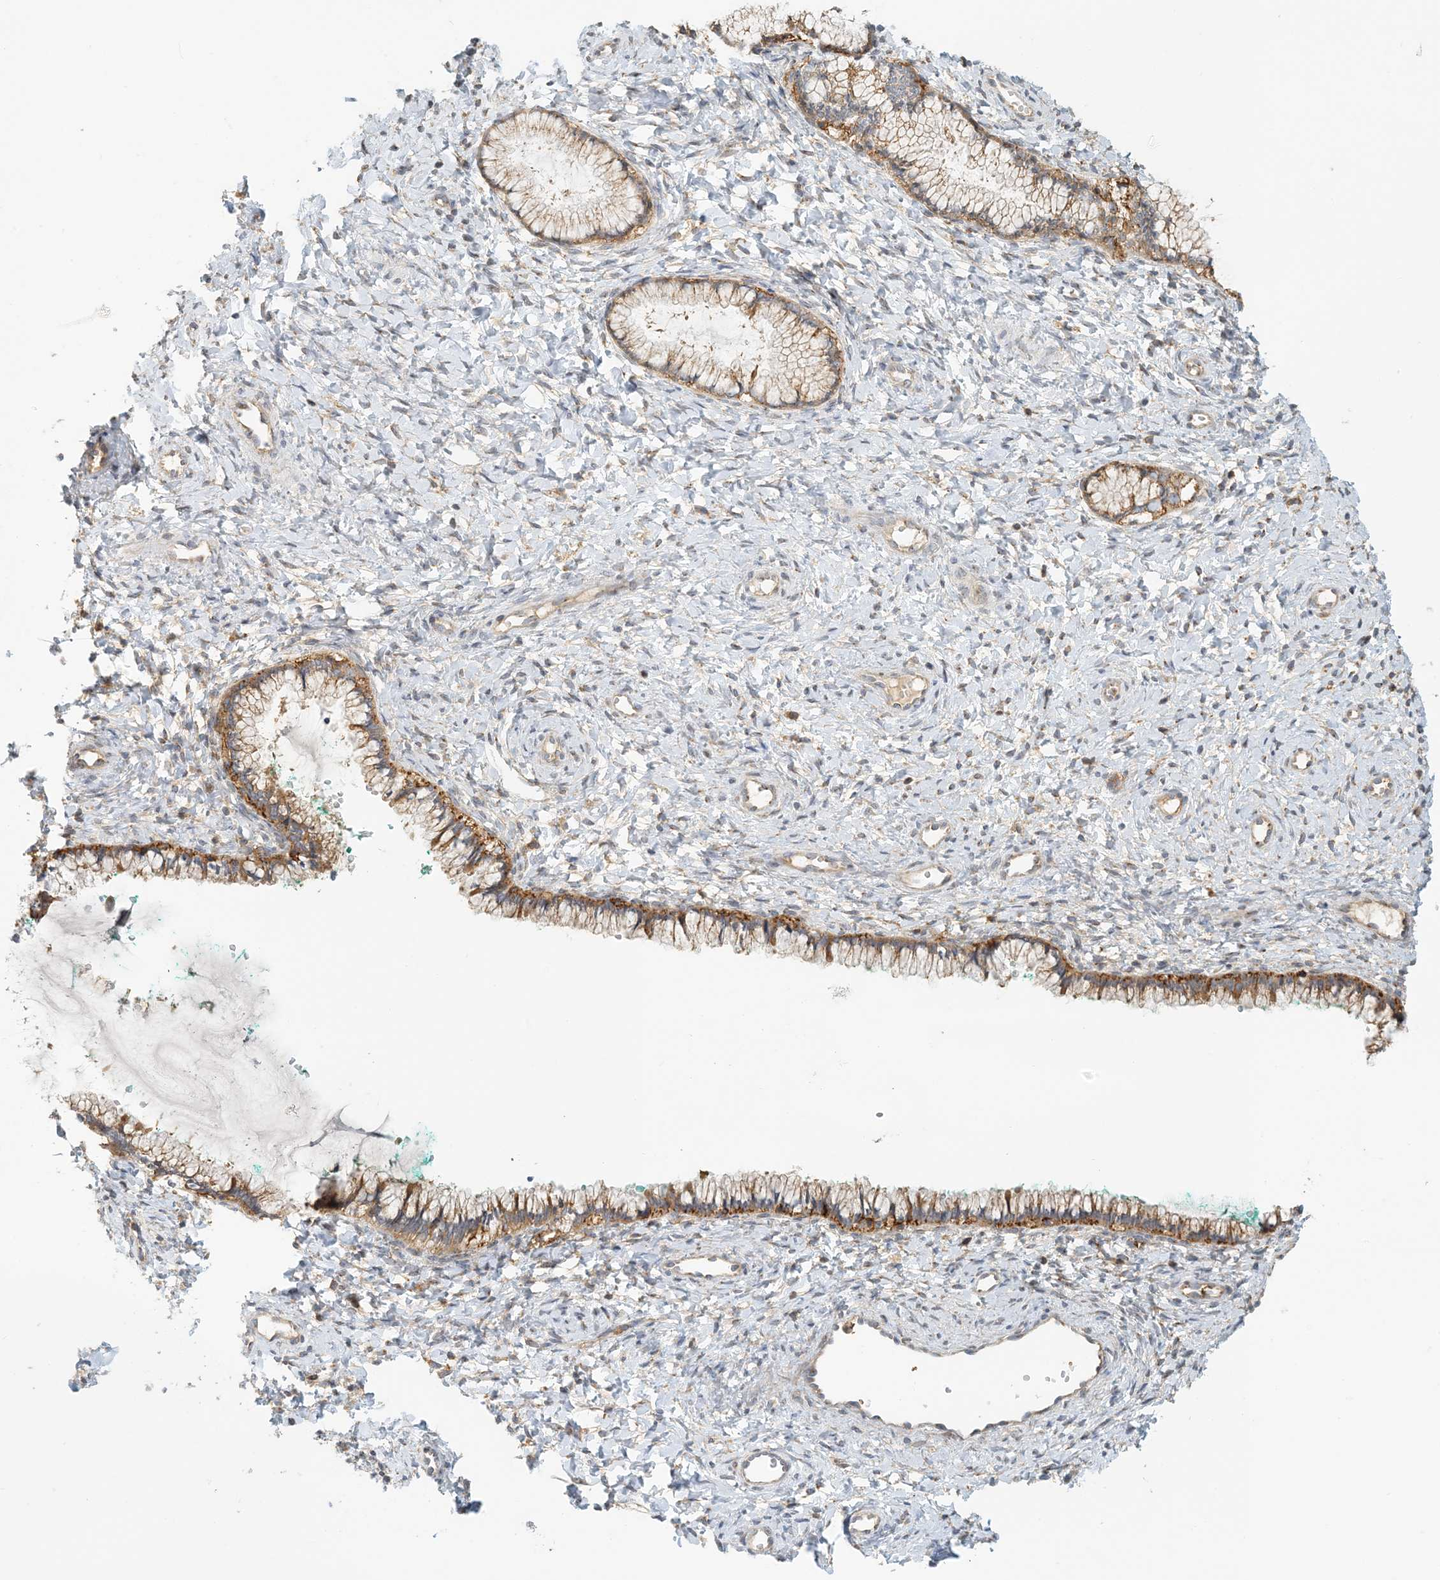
{"staining": {"intensity": "moderate", "quantity": ">75%", "location": "cytoplasmic/membranous"}, "tissue": "cervix", "cell_type": "Glandular cells", "image_type": "normal", "snomed": [{"axis": "morphology", "description": "Normal tissue, NOS"}, {"axis": "morphology", "description": "Adenocarcinoma, NOS"}, {"axis": "topography", "description": "Cervix"}], "caption": "DAB (3,3'-diaminobenzidine) immunohistochemical staining of unremarkable cervix shows moderate cytoplasmic/membranous protein expression in about >75% of glandular cells.", "gene": "COLEC11", "patient": {"sex": "female", "age": 29}}